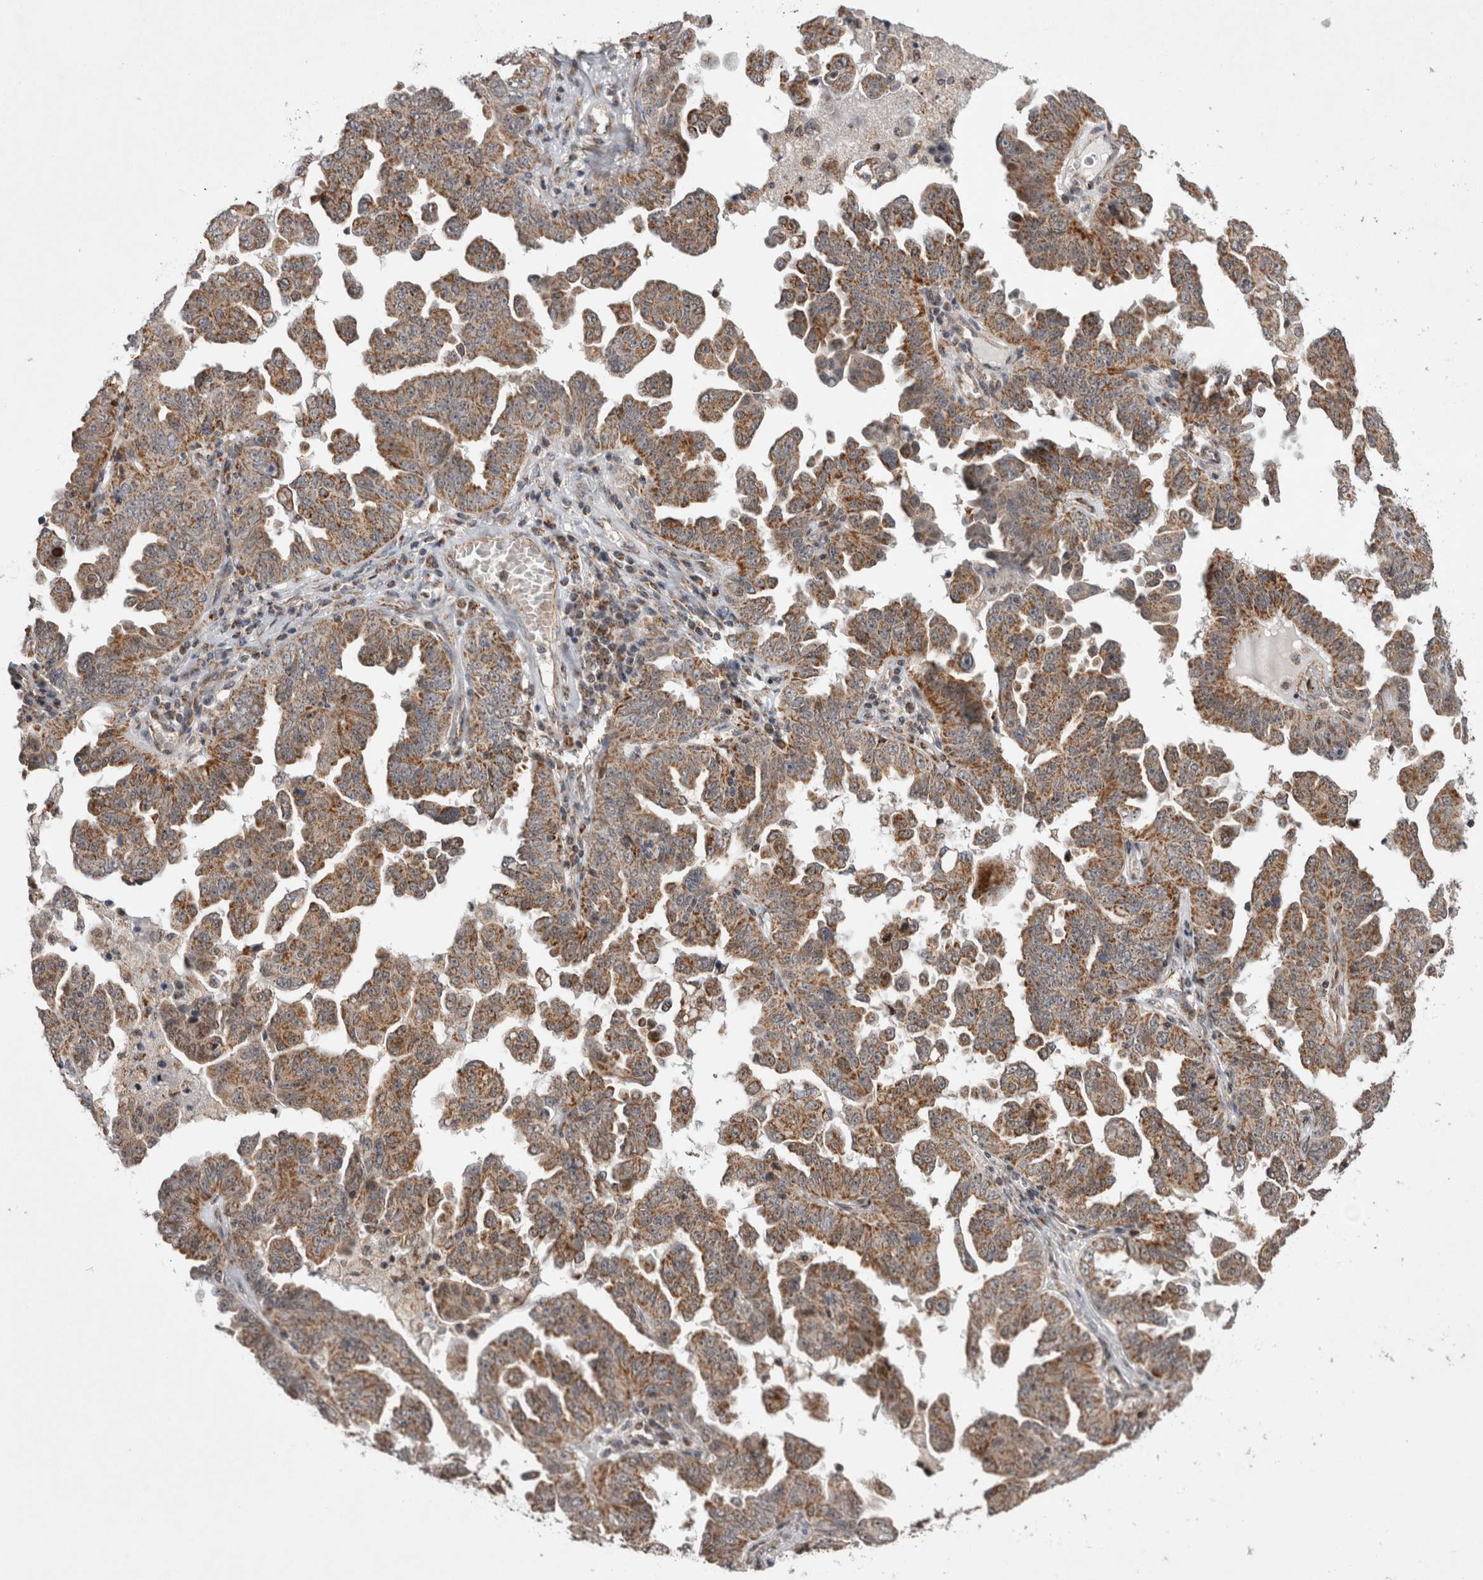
{"staining": {"intensity": "moderate", "quantity": ">75%", "location": "cytoplasmic/membranous"}, "tissue": "ovarian cancer", "cell_type": "Tumor cells", "image_type": "cancer", "snomed": [{"axis": "morphology", "description": "Carcinoma, endometroid"}, {"axis": "topography", "description": "Ovary"}], "caption": "The immunohistochemical stain shows moderate cytoplasmic/membranous positivity in tumor cells of ovarian cancer (endometroid carcinoma) tissue. (Brightfield microscopy of DAB IHC at high magnification).", "gene": "MRPL37", "patient": {"sex": "female", "age": 62}}